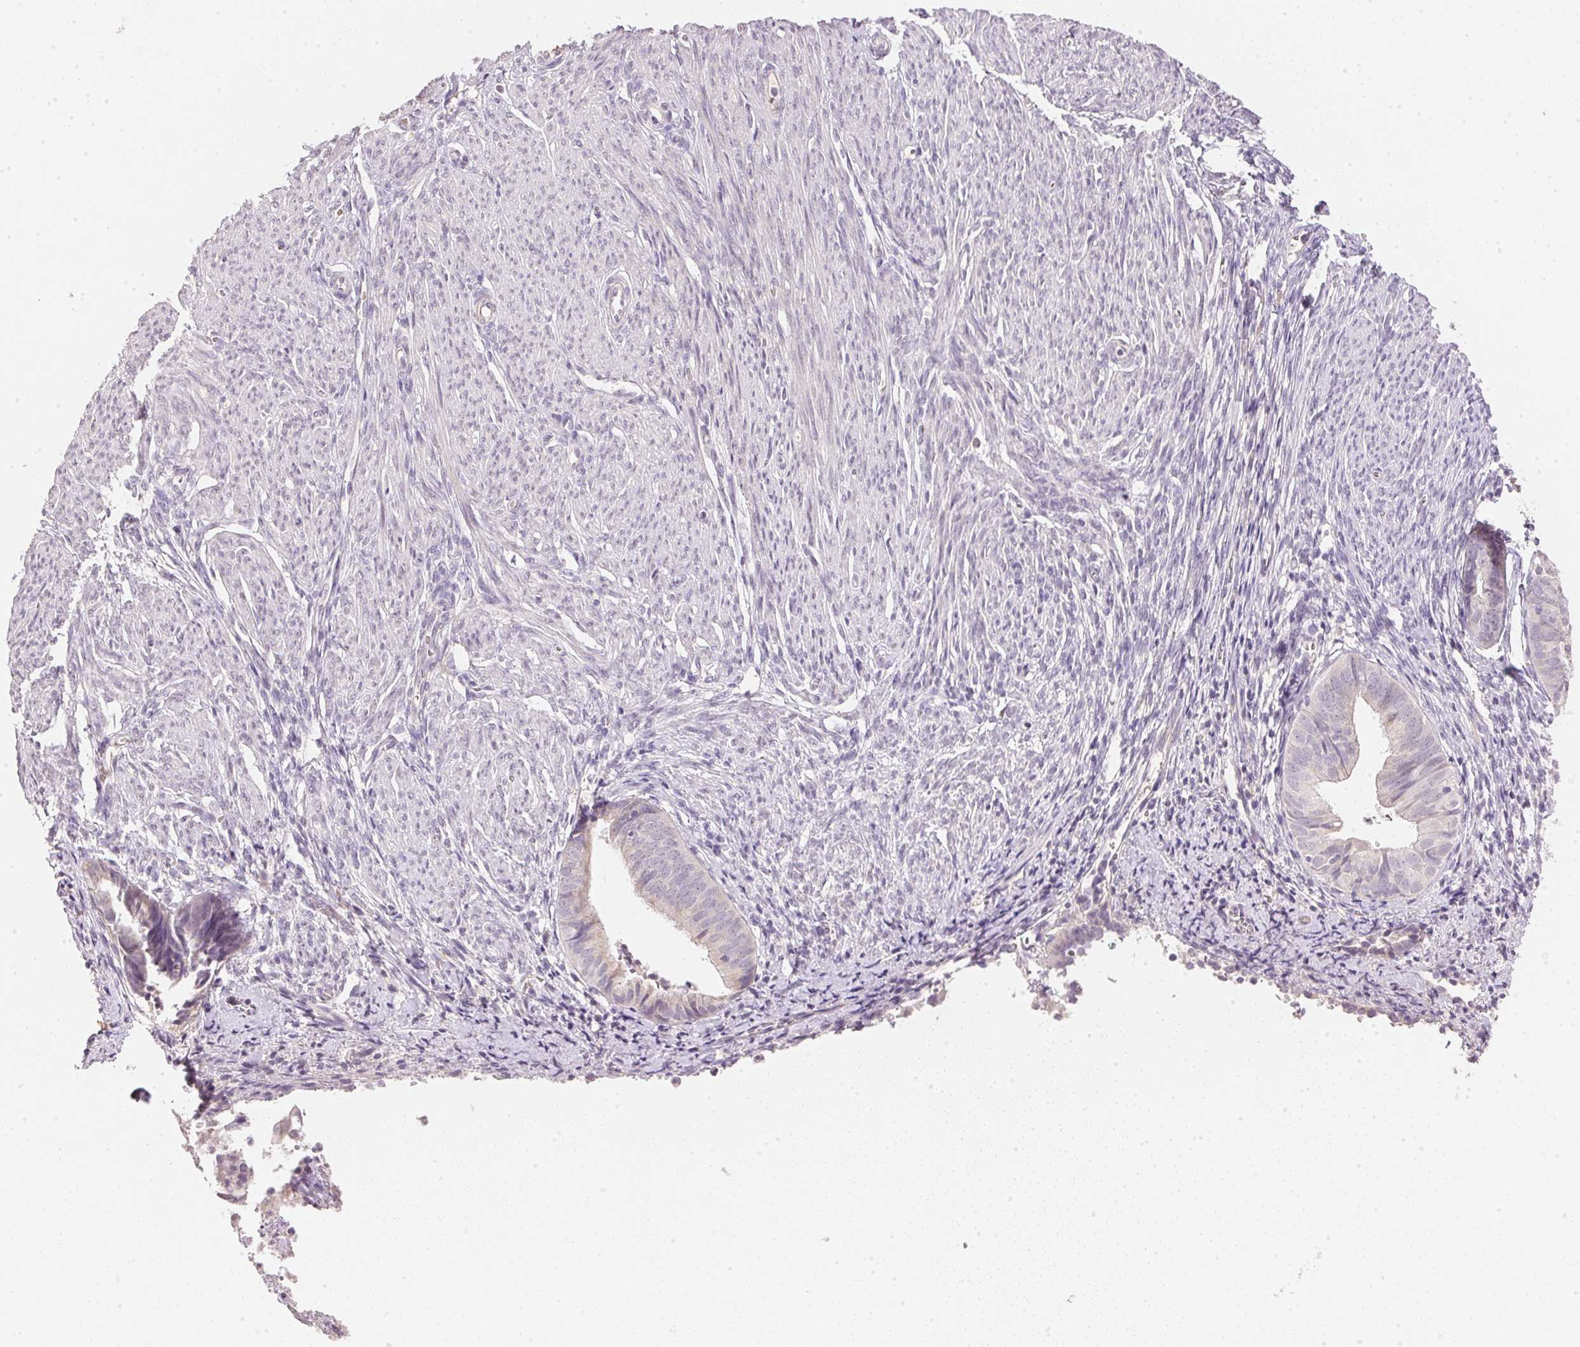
{"staining": {"intensity": "negative", "quantity": "none", "location": "none"}, "tissue": "endometrium", "cell_type": "Cells in endometrial stroma", "image_type": "normal", "snomed": [{"axis": "morphology", "description": "Normal tissue, NOS"}, {"axis": "topography", "description": "Endometrium"}], "caption": "Immunohistochemical staining of normal endometrium displays no significant positivity in cells in endometrial stroma. (DAB (3,3'-diaminobenzidine) immunohistochemistry with hematoxylin counter stain).", "gene": "DHCR24", "patient": {"sex": "female", "age": 50}}